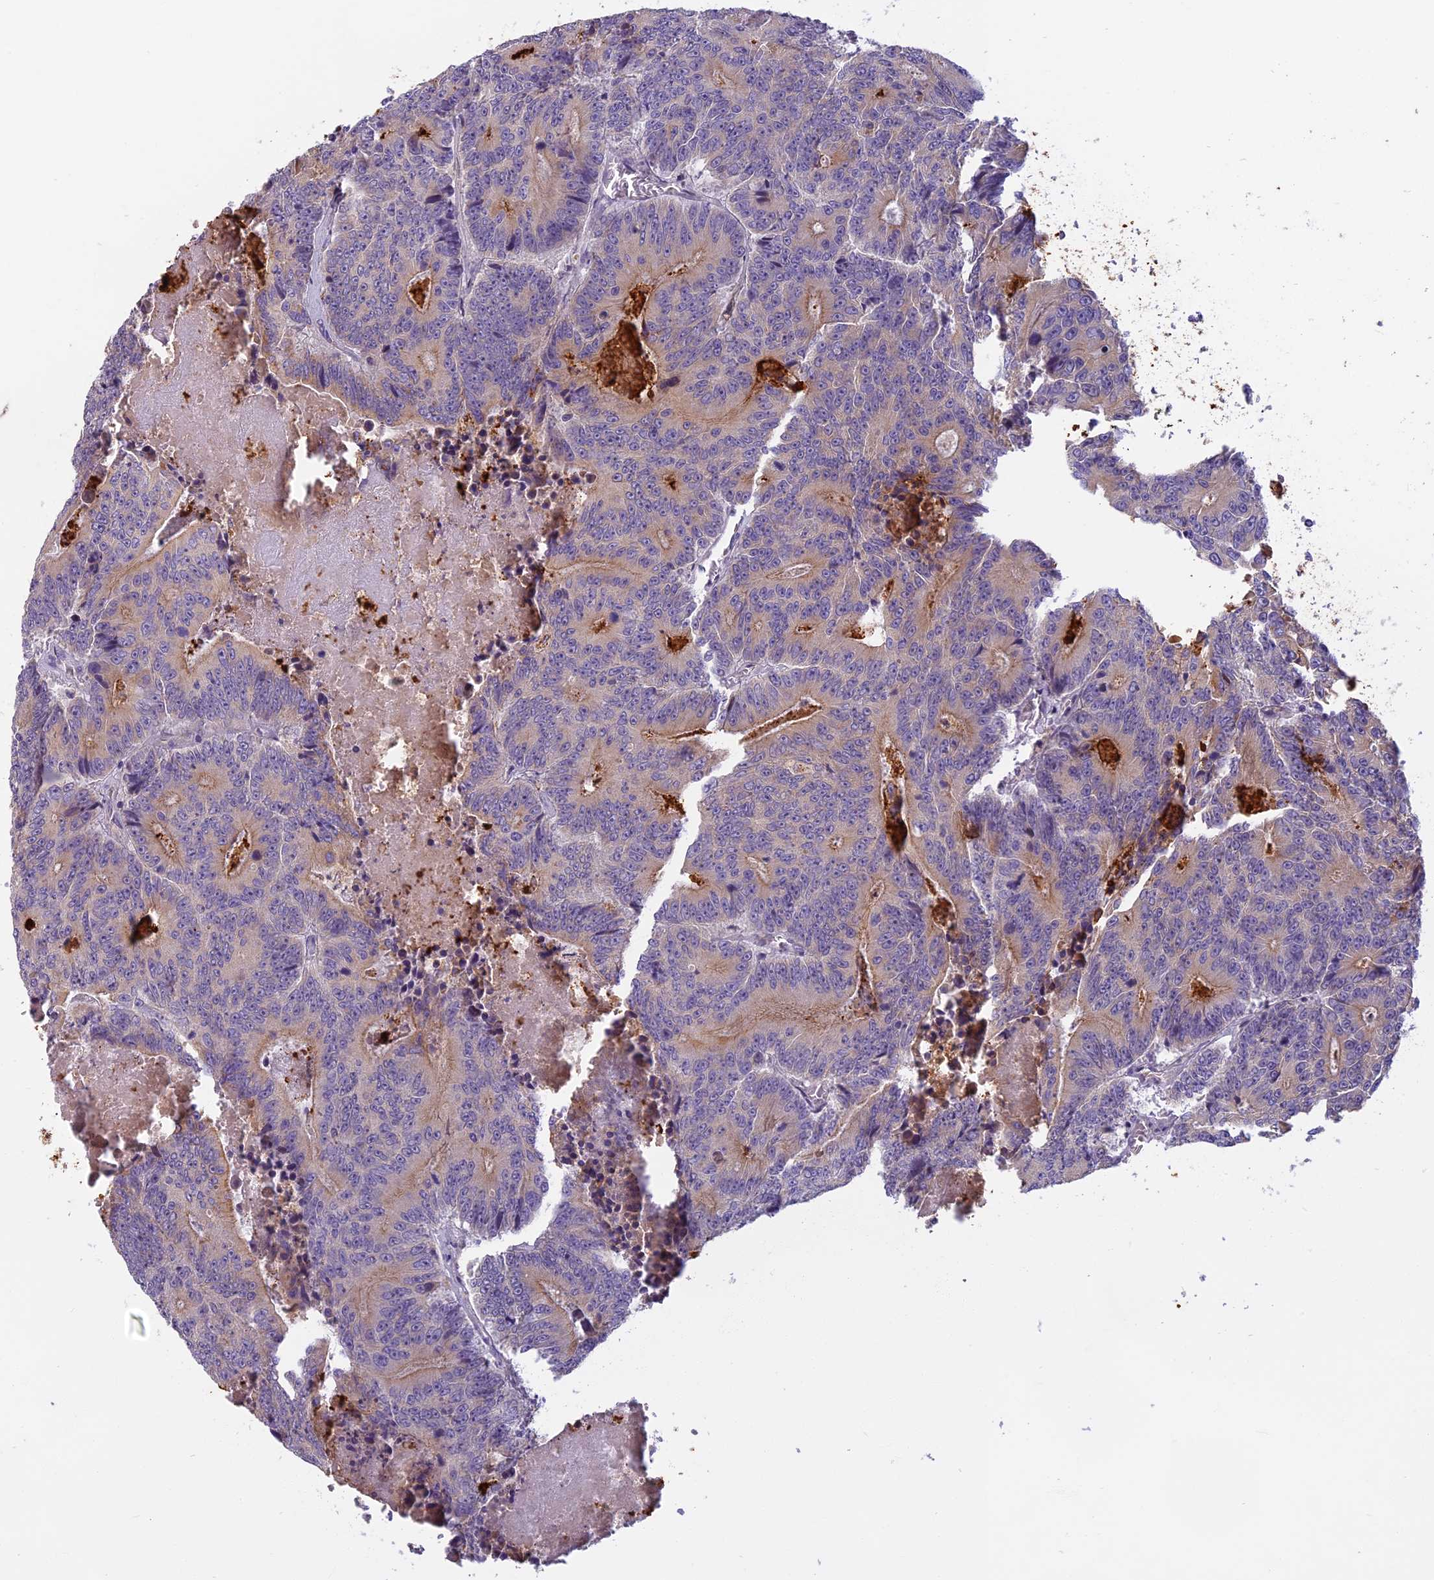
{"staining": {"intensity": "moderate", "quantity": "25%-75%", "location": "cytoplasmic/membranous"}, "tissue": "colorectal cancer", "cell_type": "Tumor cells", "image_type": "cancer", "snomed": [{"axis": "morphology", "description": "Adenocarcinoma, NOS"}, {"axis": "topography", "description": "Colon"}], "caption": "Approximately 25%-75% of tumor cells in colorectal cancer (adenocarcinoma) demonstrate moderate cytoplasmic/membranous protein positivity as visualized by brown immunohistochemical staining.", "gene": "SEMA7A", "patient": {"sex": "male", "age": 83}}